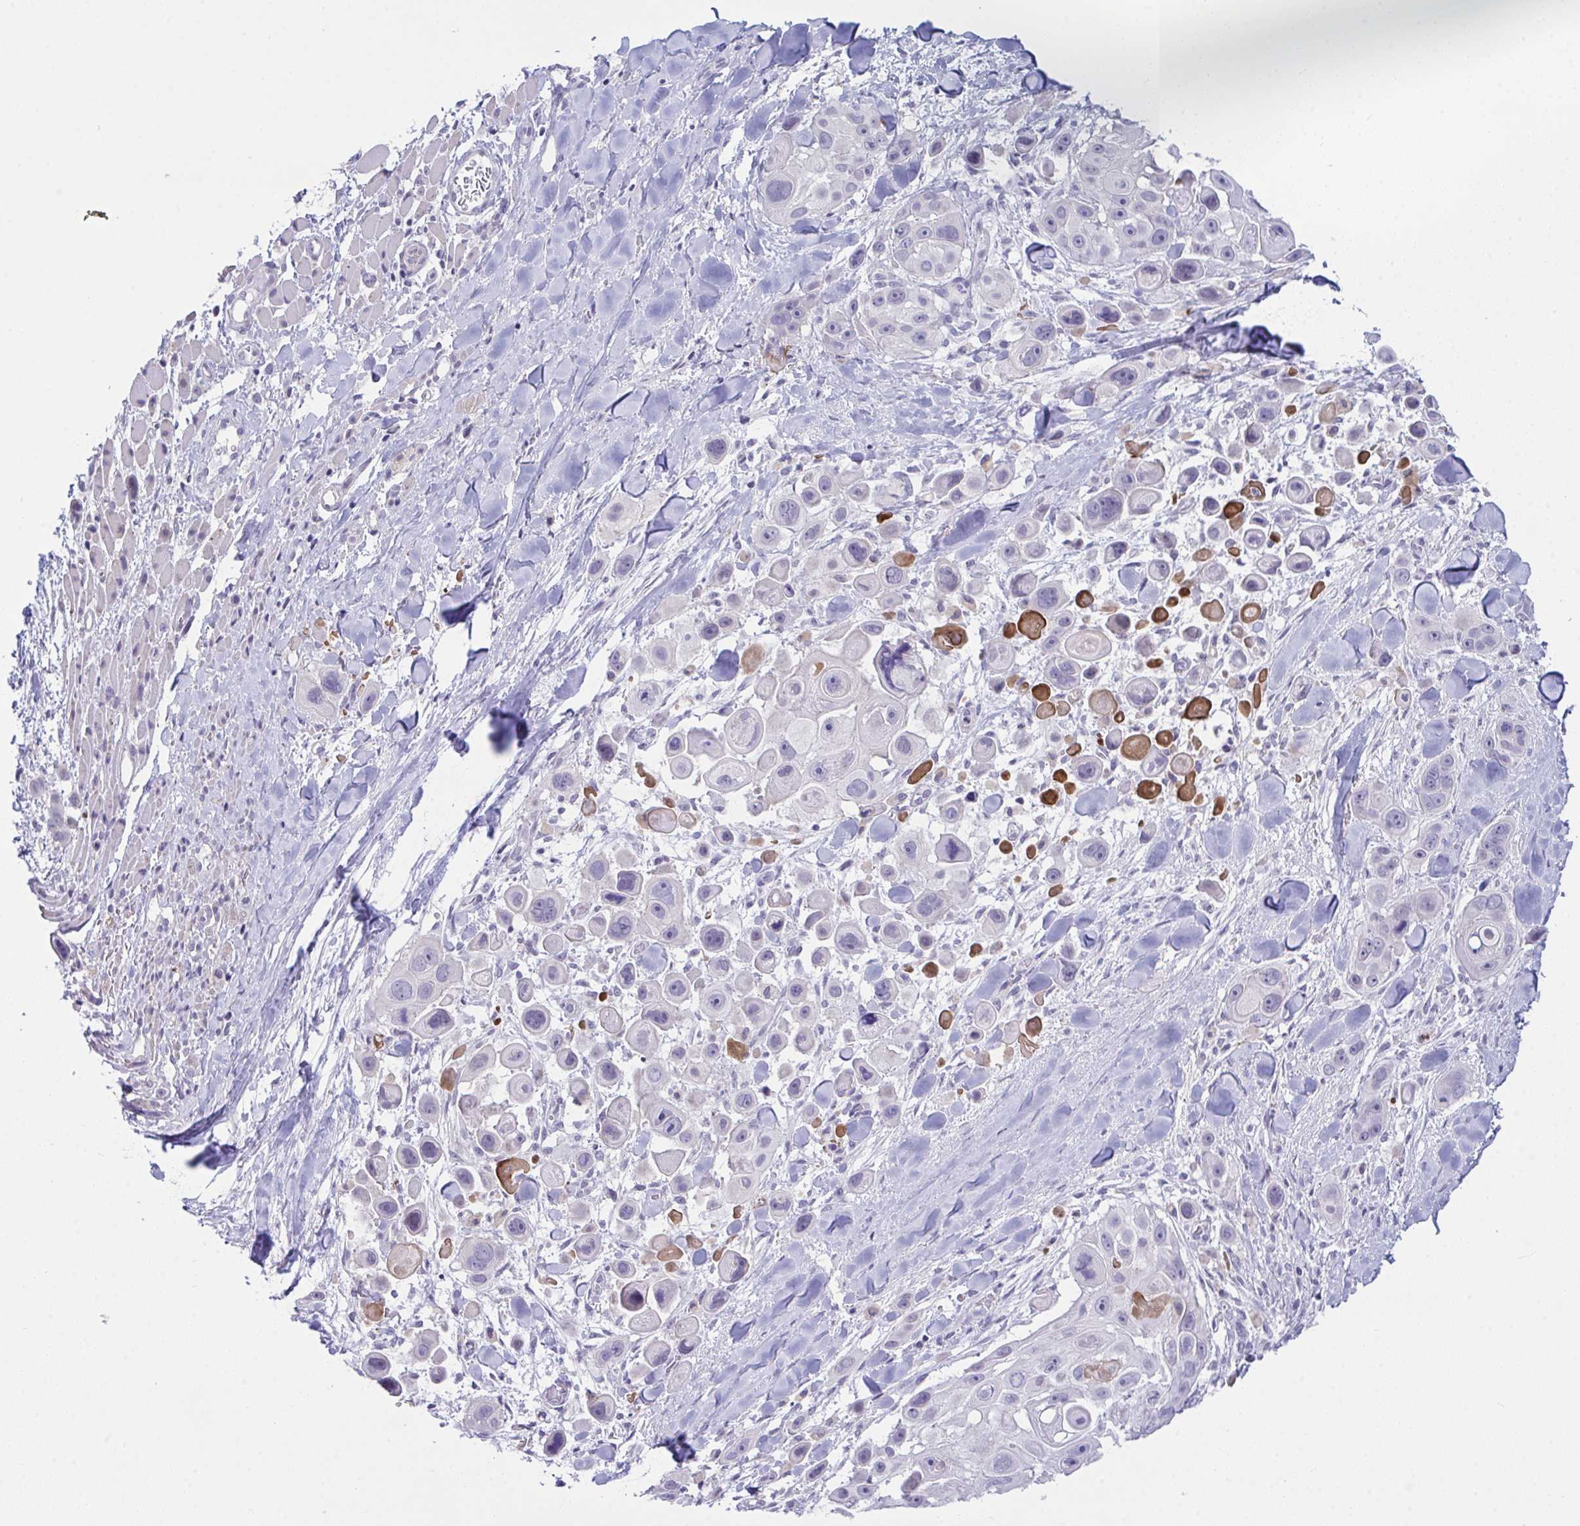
{"staining": {"intensity": "negative", "quantity": "none", "location": "none"}, "tissue": "skin cancer", "cell_type": "Tumor cells", "image_type": "cancer", "snomed": [{"axis": "morphology", "description": "Squamous cell carcinoma, NOS"}, {"axis": "topography", "description": "Skin"}], "caption": "Immunohistochemistry of skin cancer (squamous cell carcinoma) shows no expression in tumor cells.", "gene": "ATP6V0D2", "patient": {"sex": "male", "age": 67}}